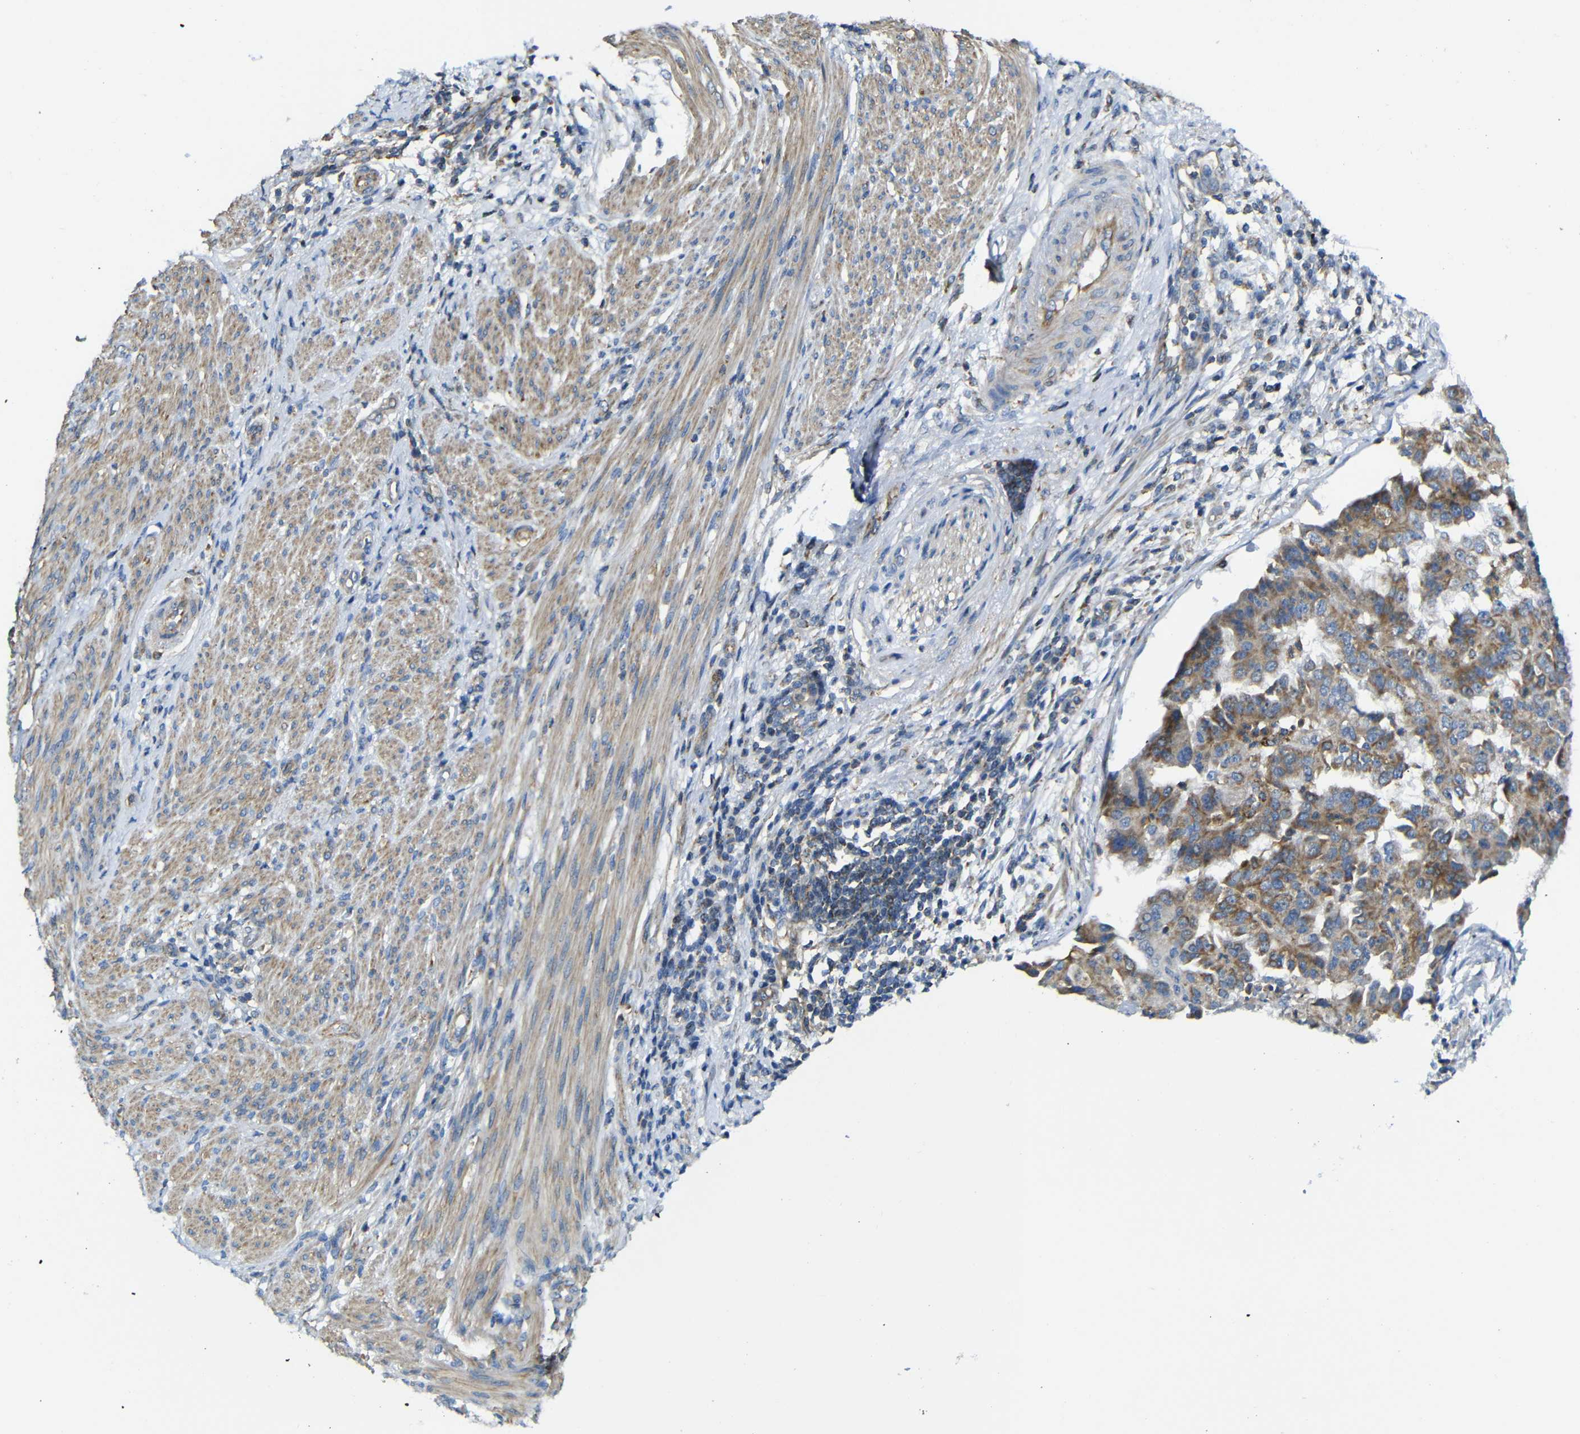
{"staining": {"intensity": "moderate", "quantity": ">75%", "location": "cytoplasmic/membranous"}, "tissue": "endometrial cancer", "cell_type": "Tumor cells", "image_type": "cancer", "snomed": [{"axis": "morphology", "description": "Adenocarcinoma, NOS"}, {"axis": "topography", "description": "Endometrium"}], "caption": "DAB (3,3'-diaminobenzidine) immunohistochemical staining of human endometrial adenocarcinoma demonstrates moderate cytoplasmic/membranous protein staining in about >75% of tumor cells. The staining was performed using DAB (3,3'-diaminobenzidine), with brown indicating positive protein expression. Nuclei are stained blue with hematoxylin.", "gene": "PDCD1LG2", "patient": {"sex": "female", "age": 85}}